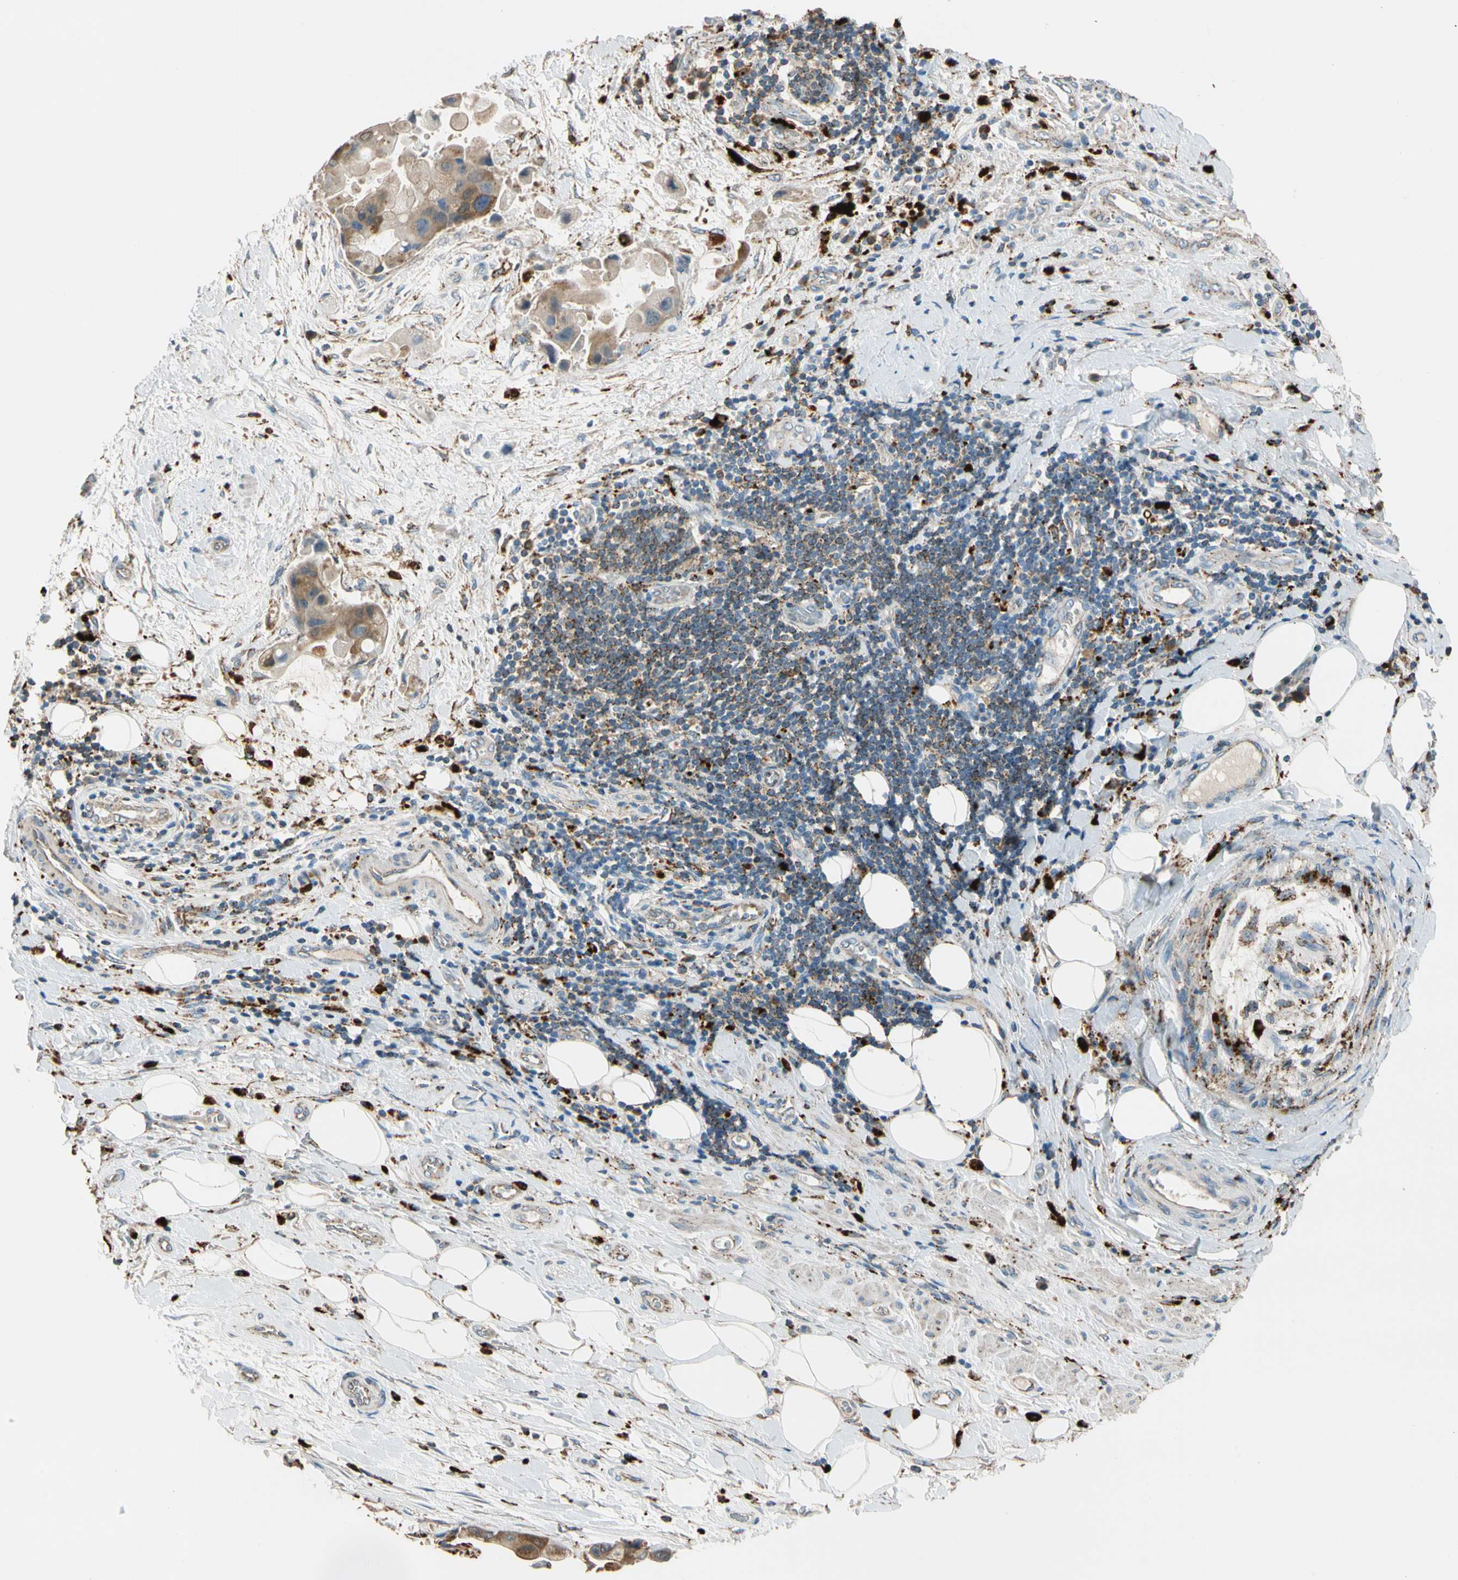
{"staining": {"intensity": "moderate", "quantity": "<25%", "location": "cytoplasmic/membranous"}, "tissue": "liver cancer", "cell_type": "Tumor cells", "image_type": "cancer", "snomed": [{"axis": "morphology", "description": "Normal tissue, NOS"}, {"axis": "morphology", "description": "Cholangiocarcinoma"}, {"axis": "topography", "description": "Liver"}, {"axis": "topography", "description": "Peripheral nerve tissue"}], "caption": "Immunohistochemistry (IHC) (DAB) staining of human liver cholangiocarcinoma exhibits moderate cytoplasmic/membranous protein staining in approximately <25% of tumor cells.", "gene": "GM2A", "patient": {"sex": "male", "age": 50}}